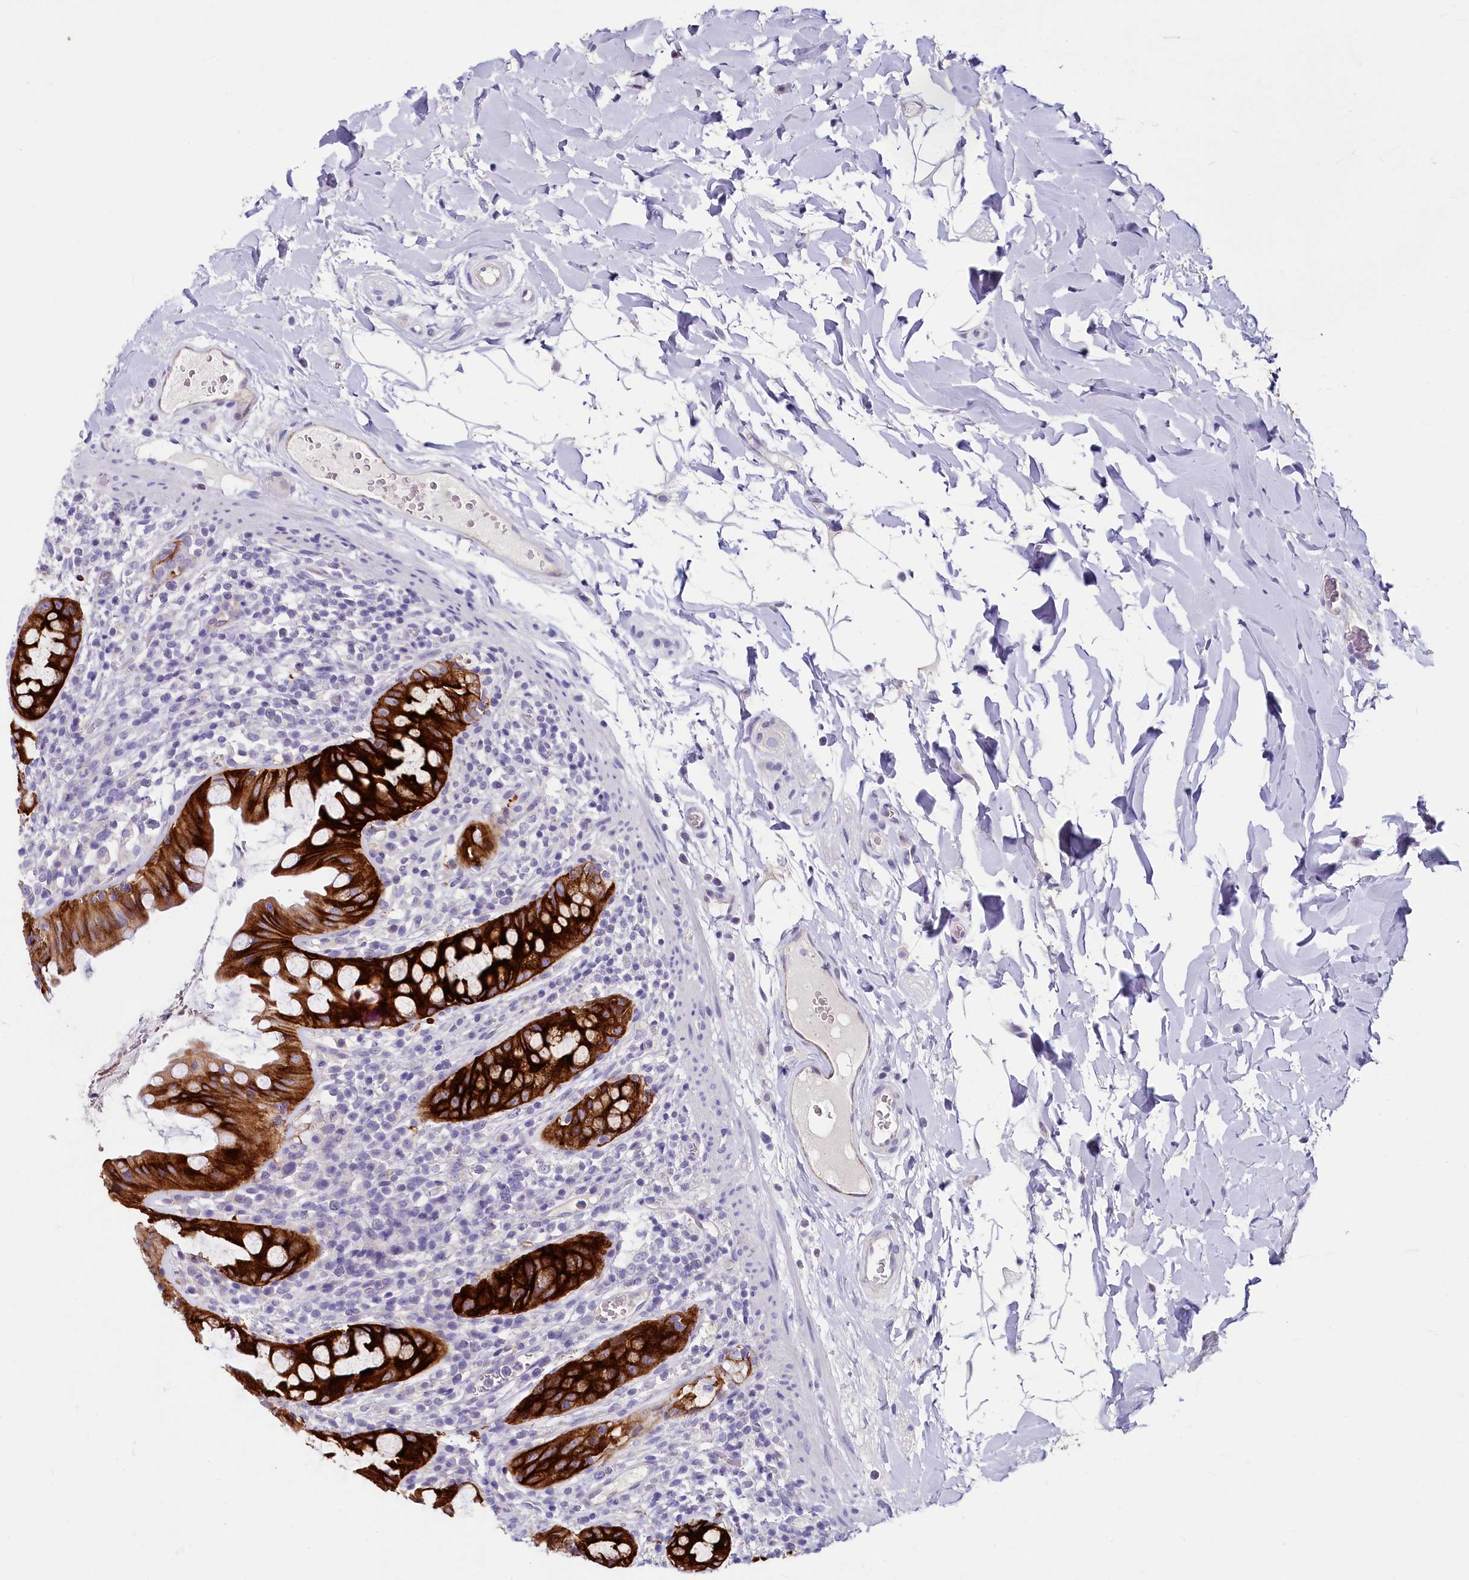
{"staining": {"intensity": "strong", "quantity": ">75%", "location": "cytoplasmic/membranous"}, "tissue": "rectum", "cell_type": "Glandular cells", "image_type": "normal", "snomed": [{"axis": "morphology", "description": "Normal tissue, NOS"}, {"axis": "topography", "description": "Rectum"}], "caption": "The micrograph reveals immunohistochemical staining of unremarkable rectum. There is strong cytoplasmic/membranous staining is identified in approximately >75% of glandular cells. The protein is stained brown, and the nuclei are stained in blue (DAB (3,3'-diaminobenzidine) IHC with brightfield microscopy, high magnification).", "gene": "INSC", "patient": {"sex": "female", "age": 57}}